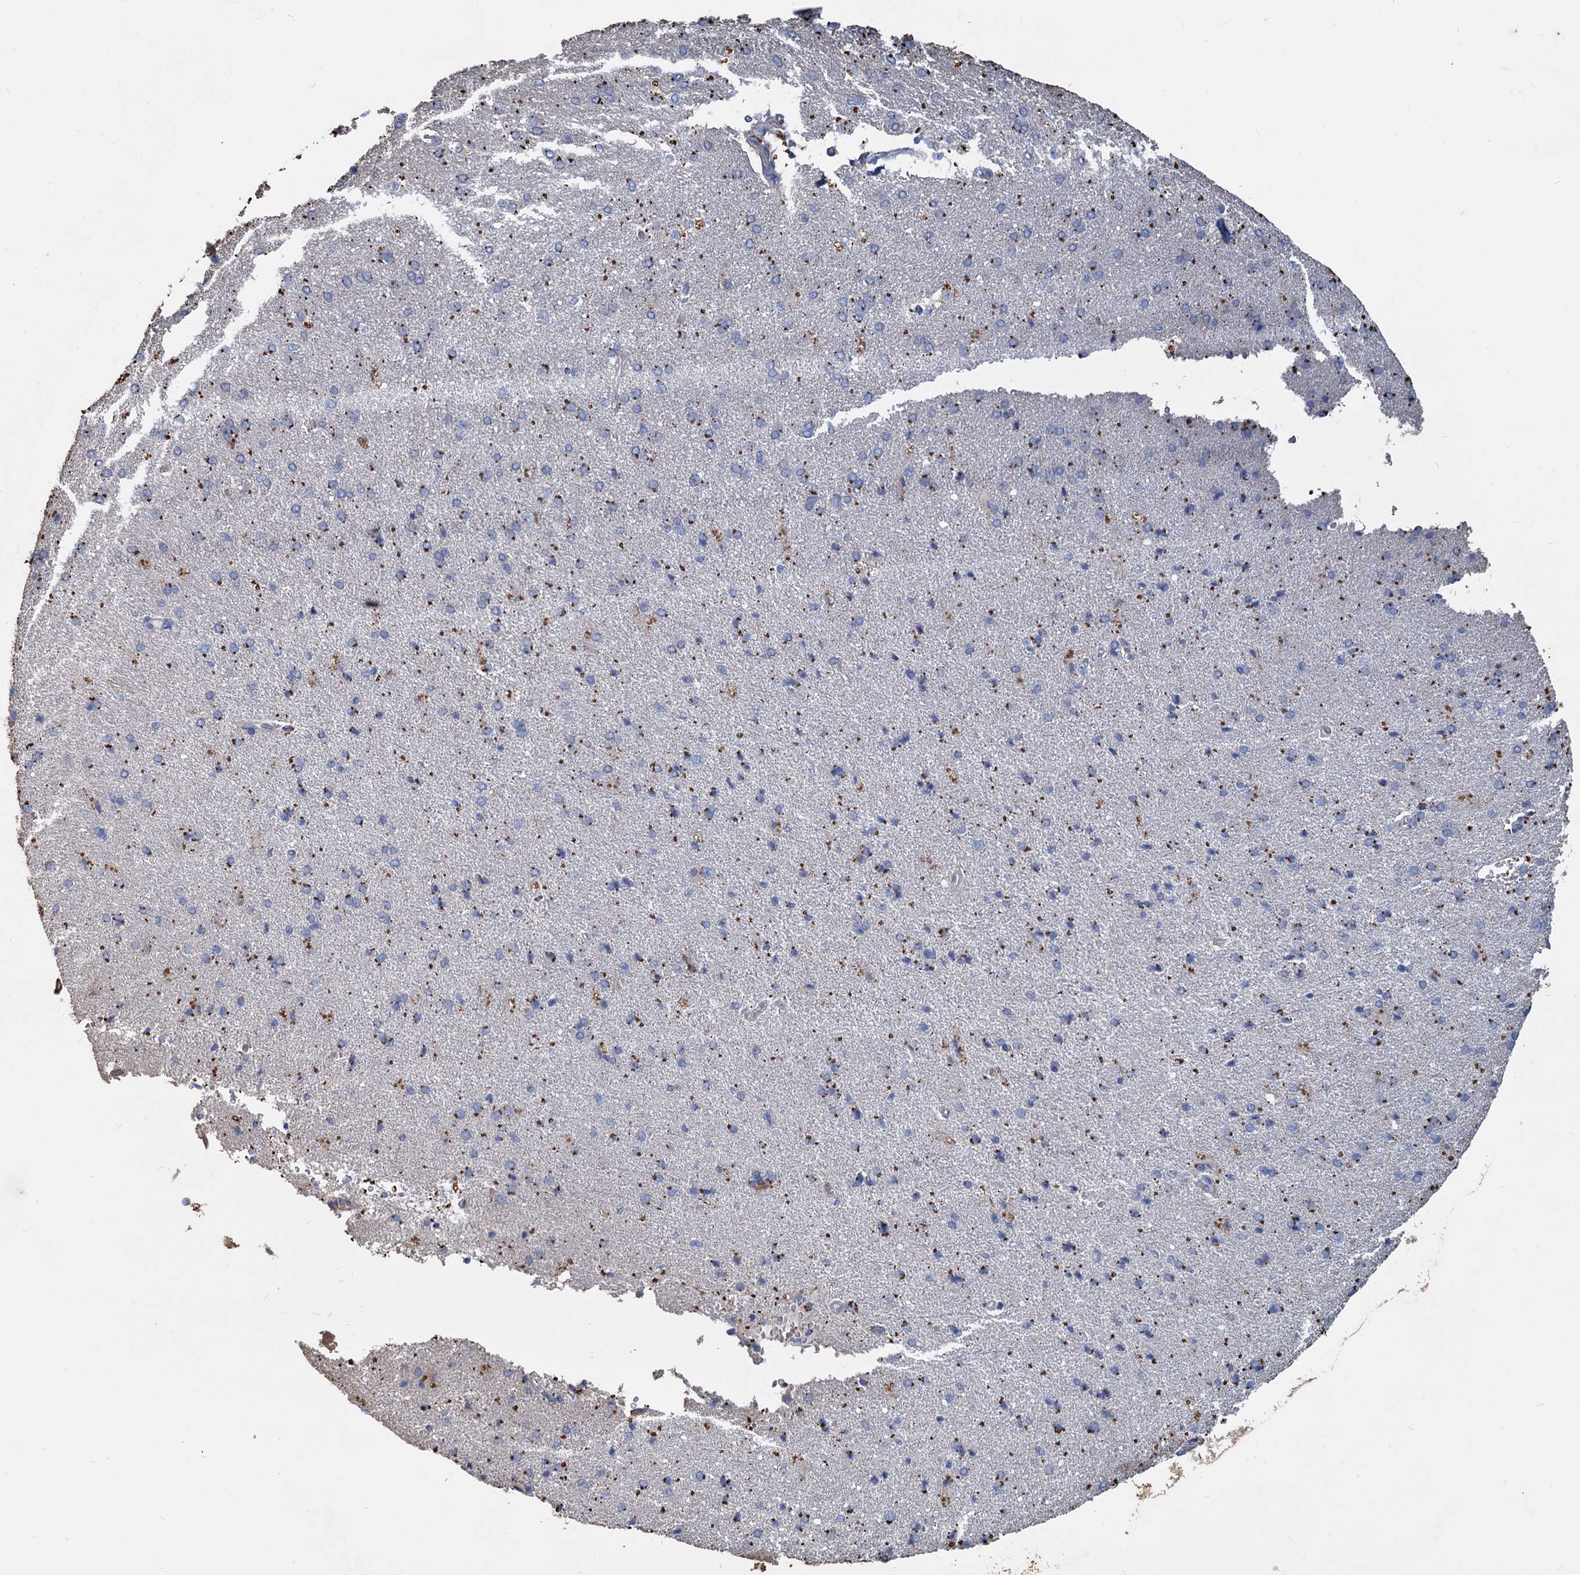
{"staining": {"intensity": "negative", "quantity": "none", "location": "none"}, "tissue": "cerebral cortex", "cell_type": "Endothelial cells", "image_type": "normal", "snomed": [{"axis": "morphology", "description": "Normal tissue, NOS"}, {"axis": "topography", "description": "Cerebral cortex"}], "caption": "Protein analysis of benign cerebral cortex reveals no significant expression in endothelial cells. The staining is performed using DAB brown chromogen with nuclei counter-stained in using hematoxylin.", "gene": "TCTN2", "patient": {"sex": "male", "age": 62}}